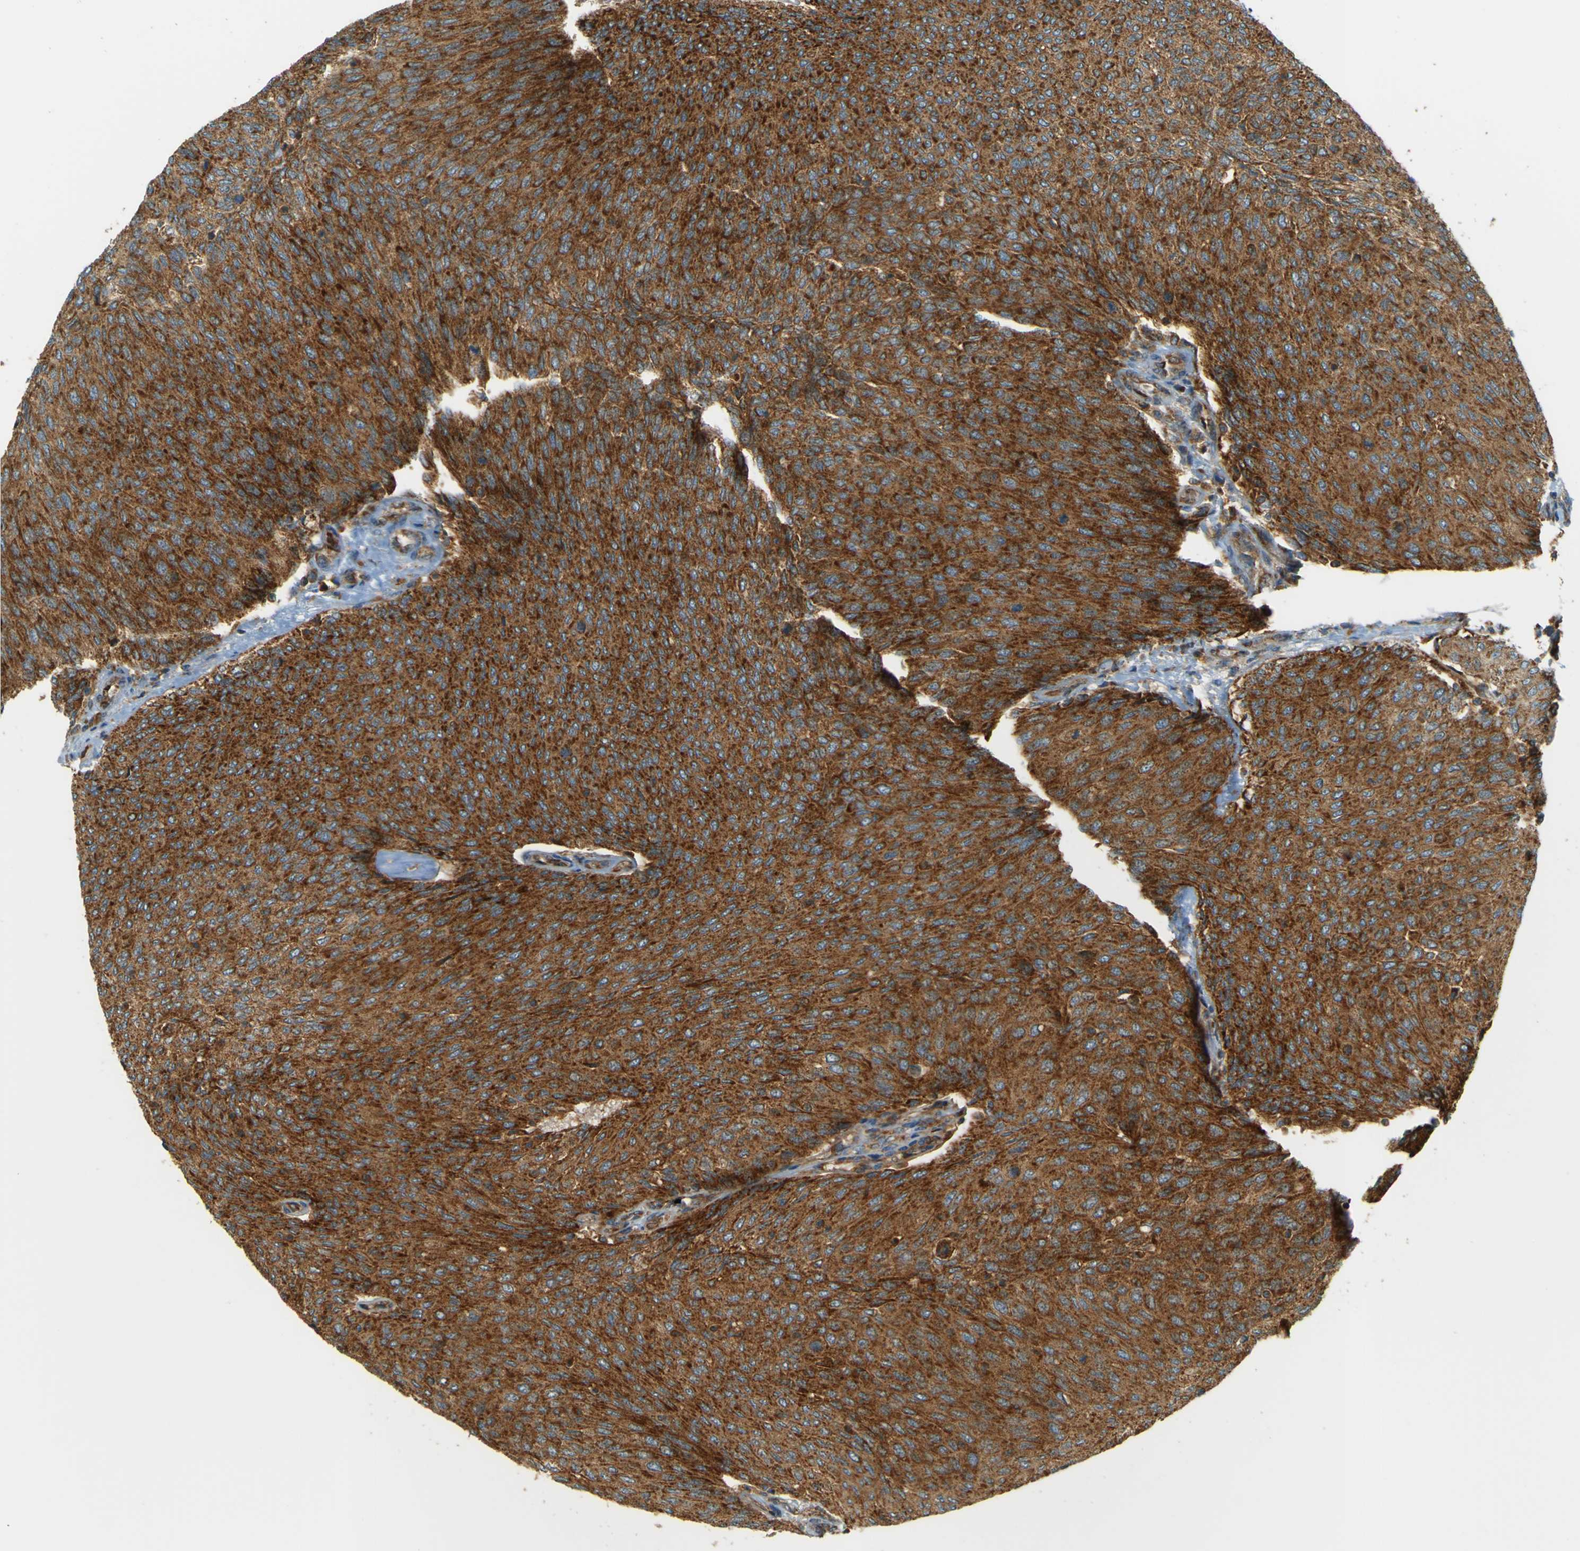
{"staining": {"intensity": "strong", "quantity": ">75%", "location": "cytoplasmic/membranous"}, "tissue": "urothelial cancer", "cell_type": "Tumor cells", "image_type": "cancer", "snomed": [{"axis": "morphology", "description": "Urothelial carcinoma, Low grade"}, {"axis": "topography", "description": "Urinary bladder"}], "caption": "Immunohistochemistry (IHC) photomicrograph of human urothelial cancer stained for a protein (brown), which exhibits high levels of strong cytoplasmic/membranous staining in approximately >75% of tumor cells.", "gene": "DNAJC5", "patient": {"sex": "female", "age": 79}}